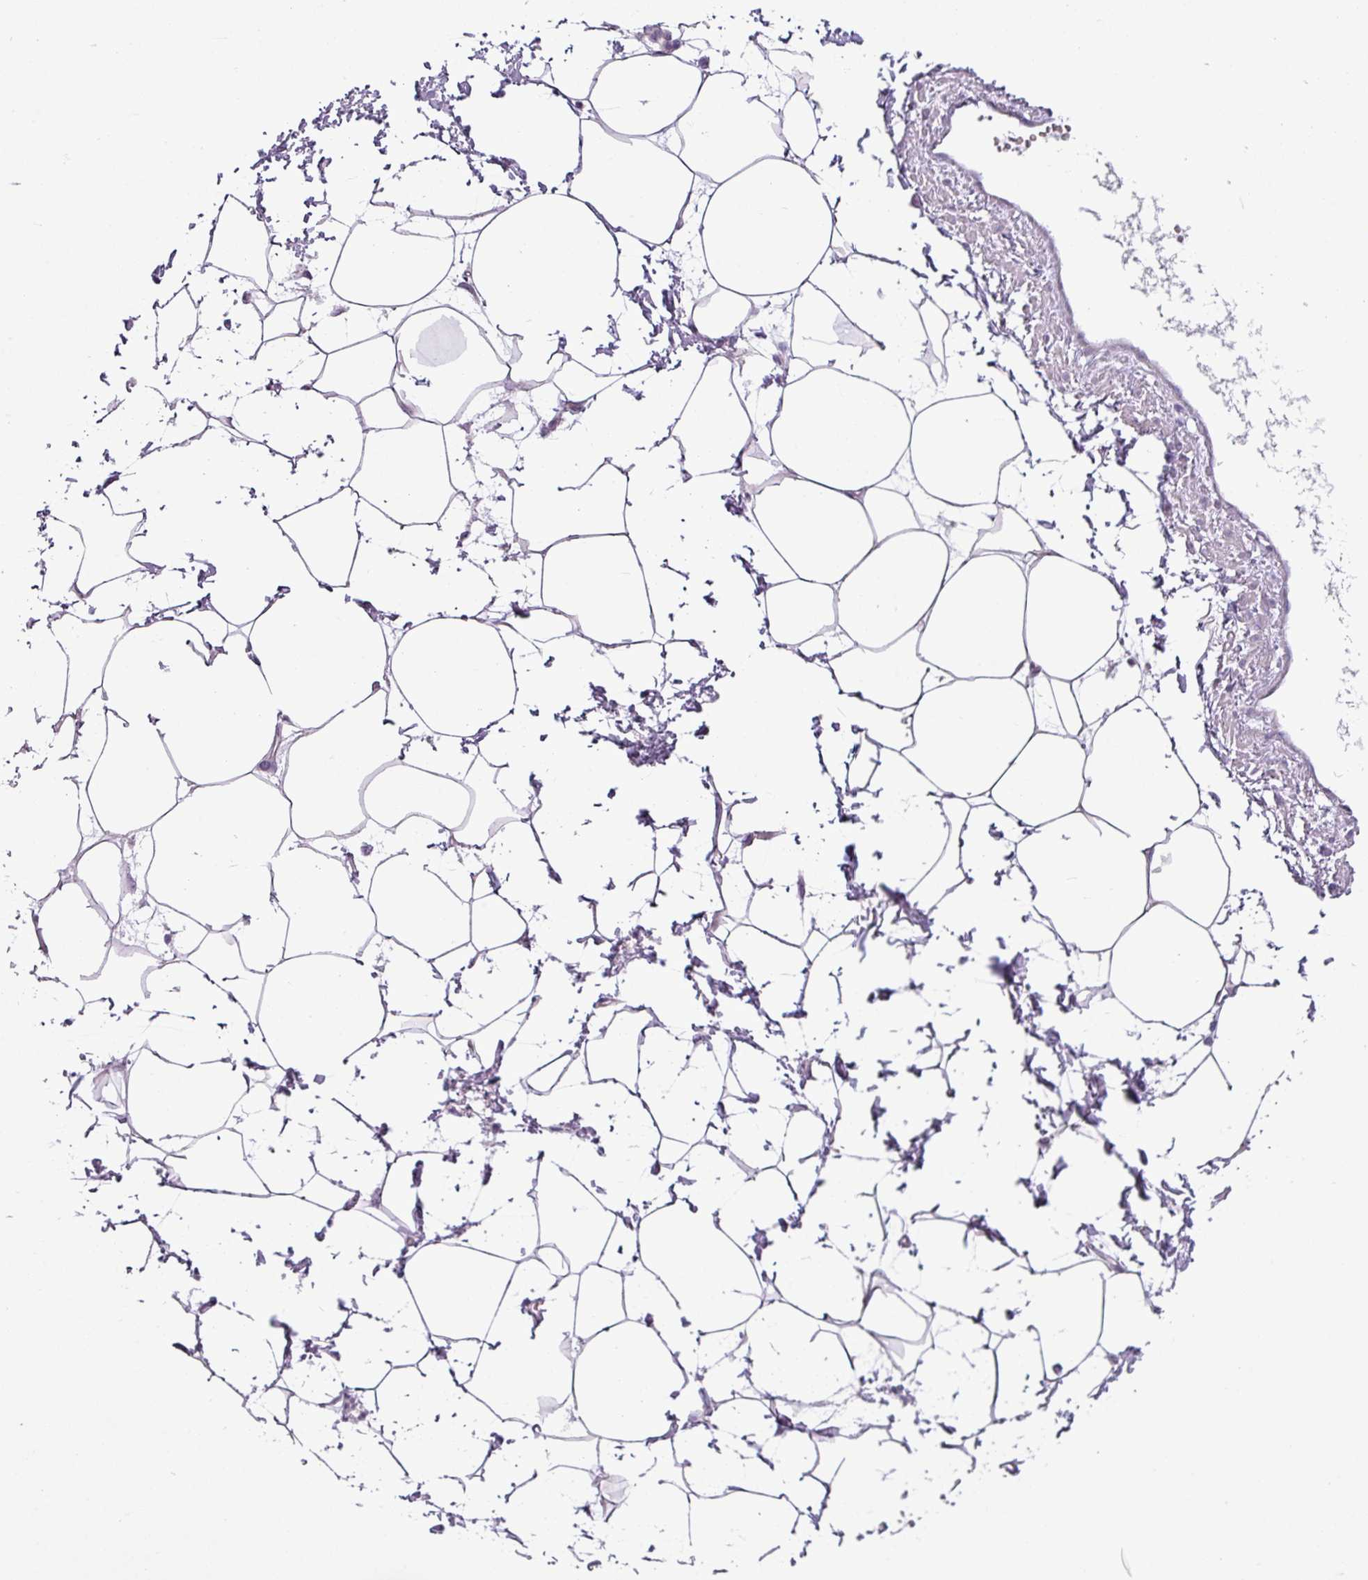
{"staining": {"intensity": "negative", "quantity": "none", "location": "none"}, "tissue": "adipose tissue", "cell_type": "Adipocytes", "image_type": "normal", "snomed": [{"axis": "morphology", "description": "Normal tissue, NOS"}, {"axis": "topography", "description": "Prostate"}, {"axis": "topography", "description": "Peripheral nerve tissue"}], "caption": "High power microscopy micrograph of an immunohistochemistry (IHC) image of unremarkable adipose tissue, revealing no significant staining in adipocytes. (Stains: DAB IHC with hematoxylin counter stain, Microscopy: brightfield microscopy at high magnification).", "gene": "TOR1AIP2", "patient": {"sex": "male", "age": 55}}